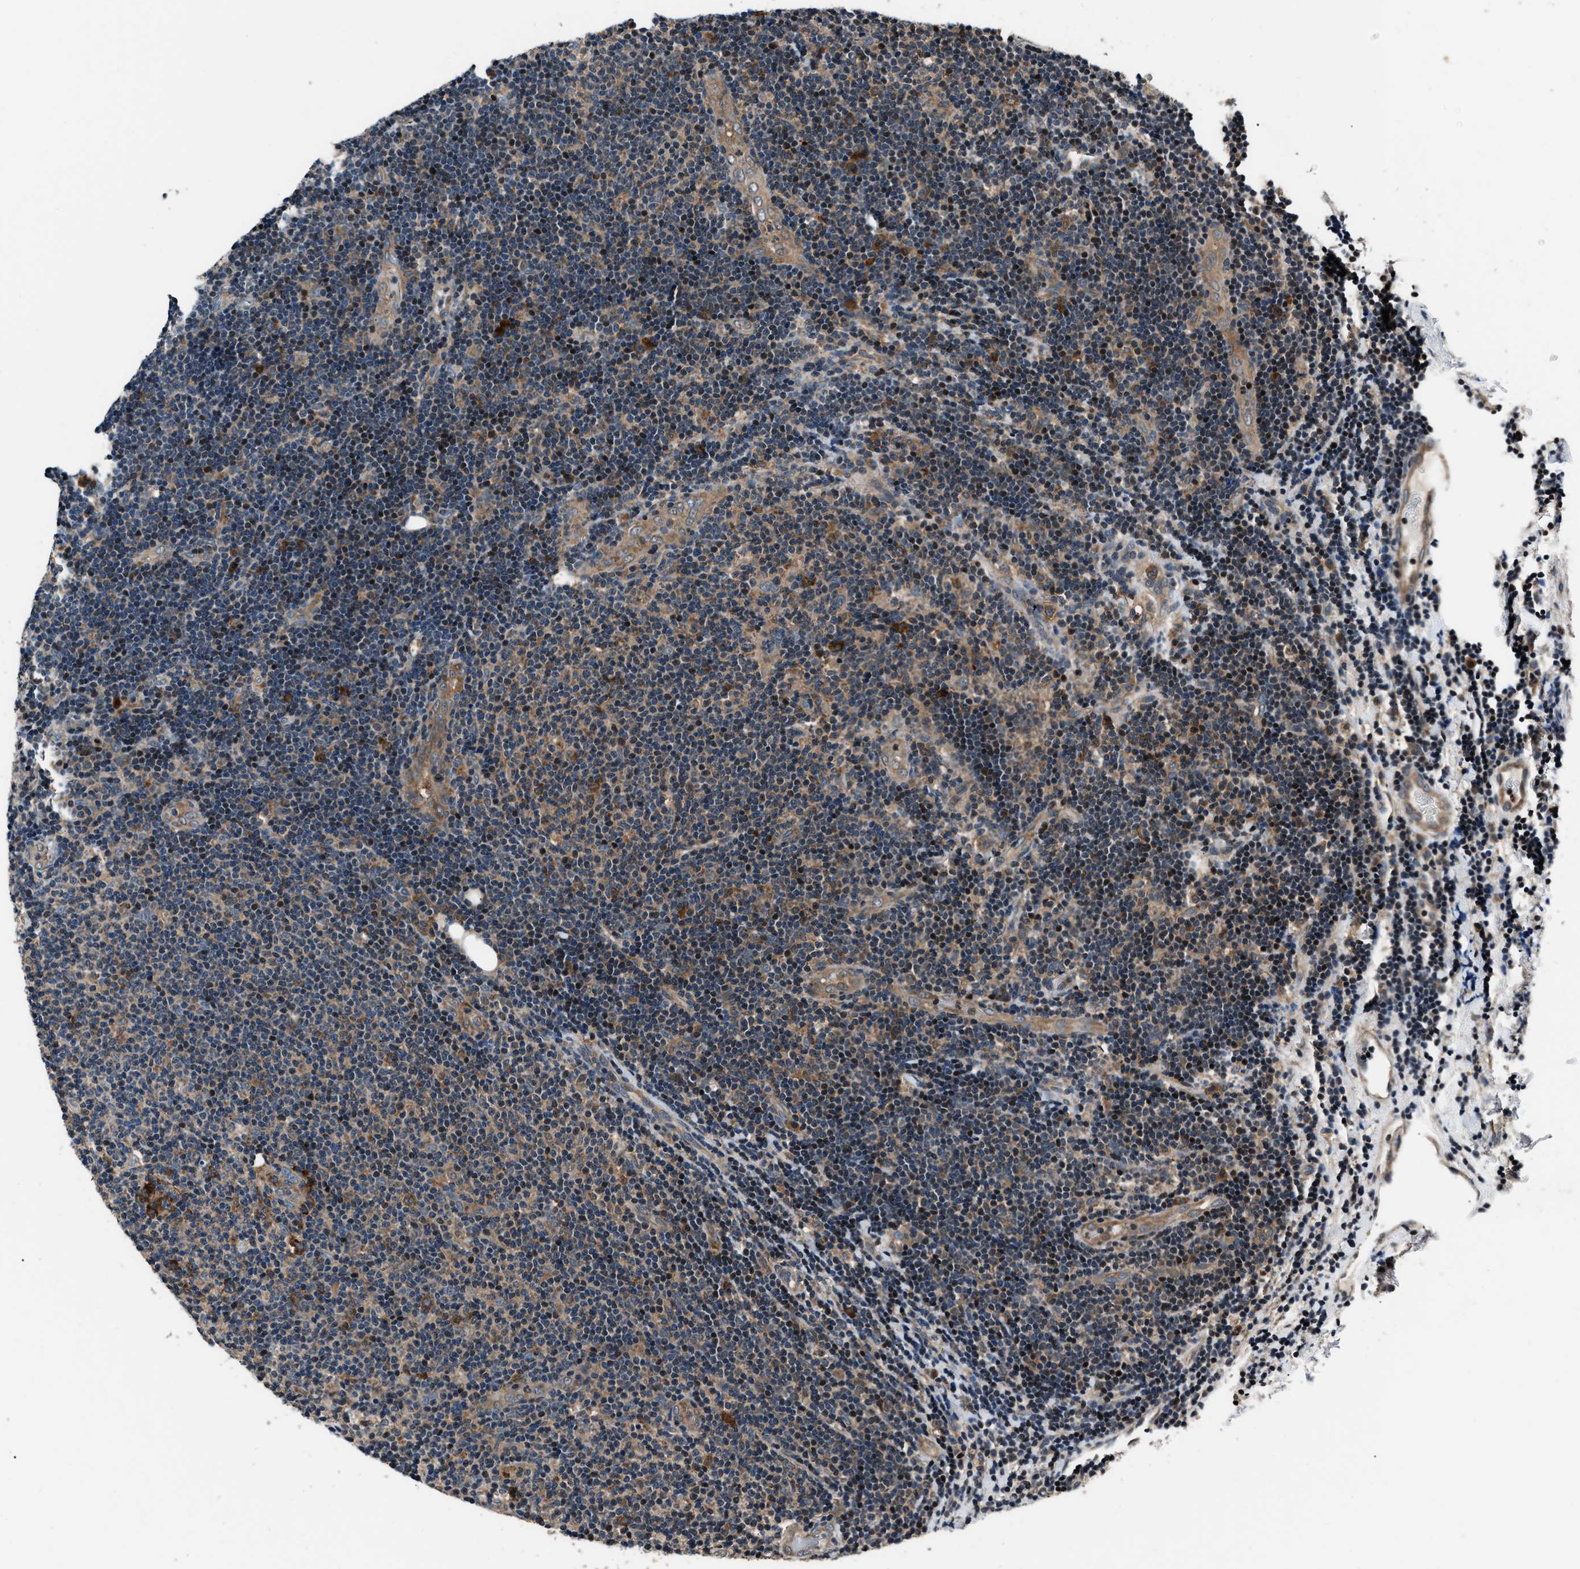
{"staining": {"intensity": "moderate", "quantity": "25%-75%", "location": "cytoplasmic/membranous"}, "tissue": "lymphoma", "cell_type": "Tumor cells", "image_type": "cancer", "snomed": [{"axis": "morphology", "description": "Malignant lymphoma, non-Hodgkin's type, Low grade"}, {"axis": "topography", "description": "Lymph node"}], "caption": "A photomicrograph of malignant lymphoma, non-Hodgkin's type (low-grade) stained for a protein exhibits moderate cytoplasmic/membranous brown staining in tumor cells.", "gene": "IMPDH2", "patient": {"sex": "male", "age": 83}}